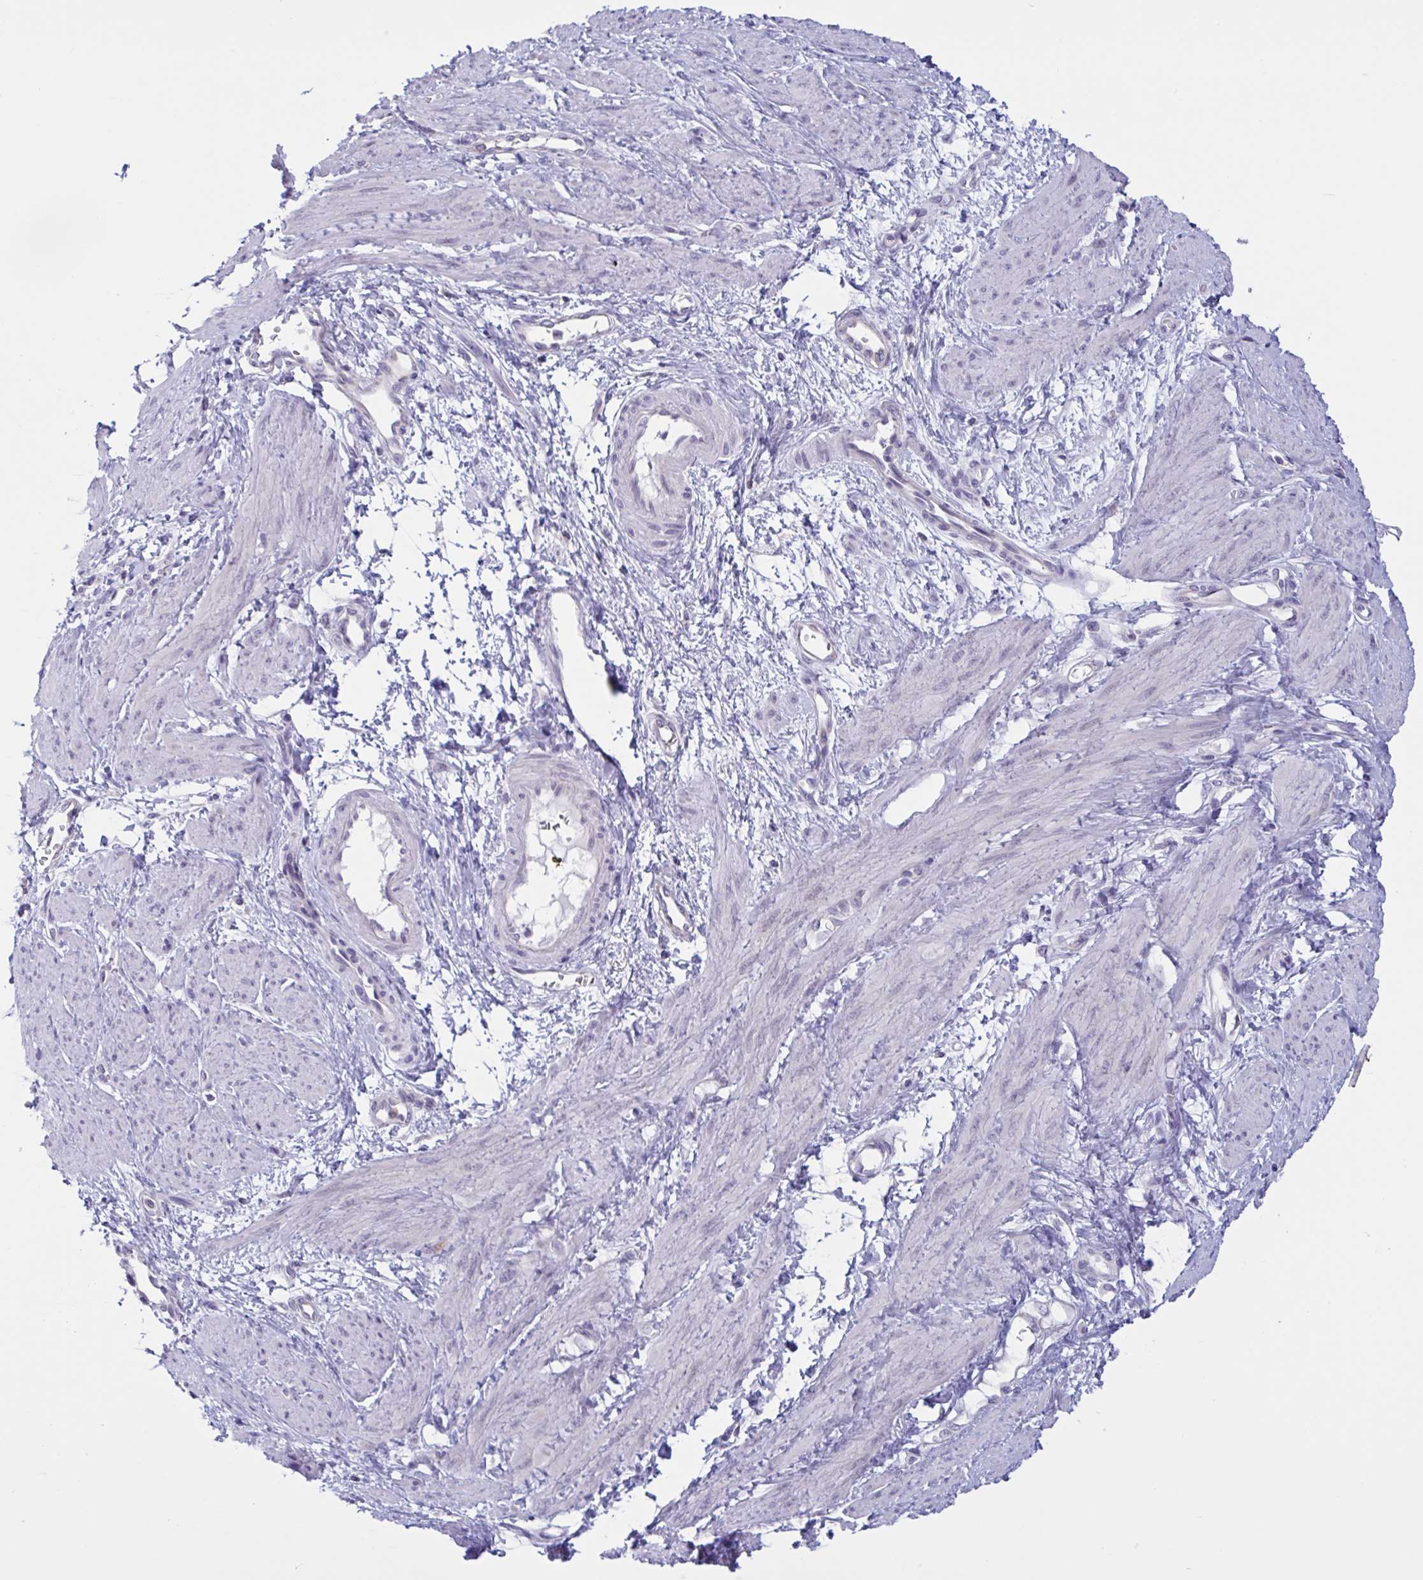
{"staining": {"intensity": "negative", "quantity": "none", "location": "none"}, "tissue": "smooth muscle", "cell_type": "Smooth muscle cells", "image_type": "normal", "snomed": [{"axis": "morphology", "description": "Normal tissue, NOS"}, {"axis": "topography", "description": "Smooth muscle"}, {"axis": "topography", "description": "Uterus"}], "caption": "Immunohistochemical staining of benign human smooth muscle displays no significant expression in smooth muscle cells. (DAB (3,3'-diaminobenzidine) IHC with hematoxylin counter stain).", "gene": "TANK", "patient": {"sex": "female", "age": 39}}